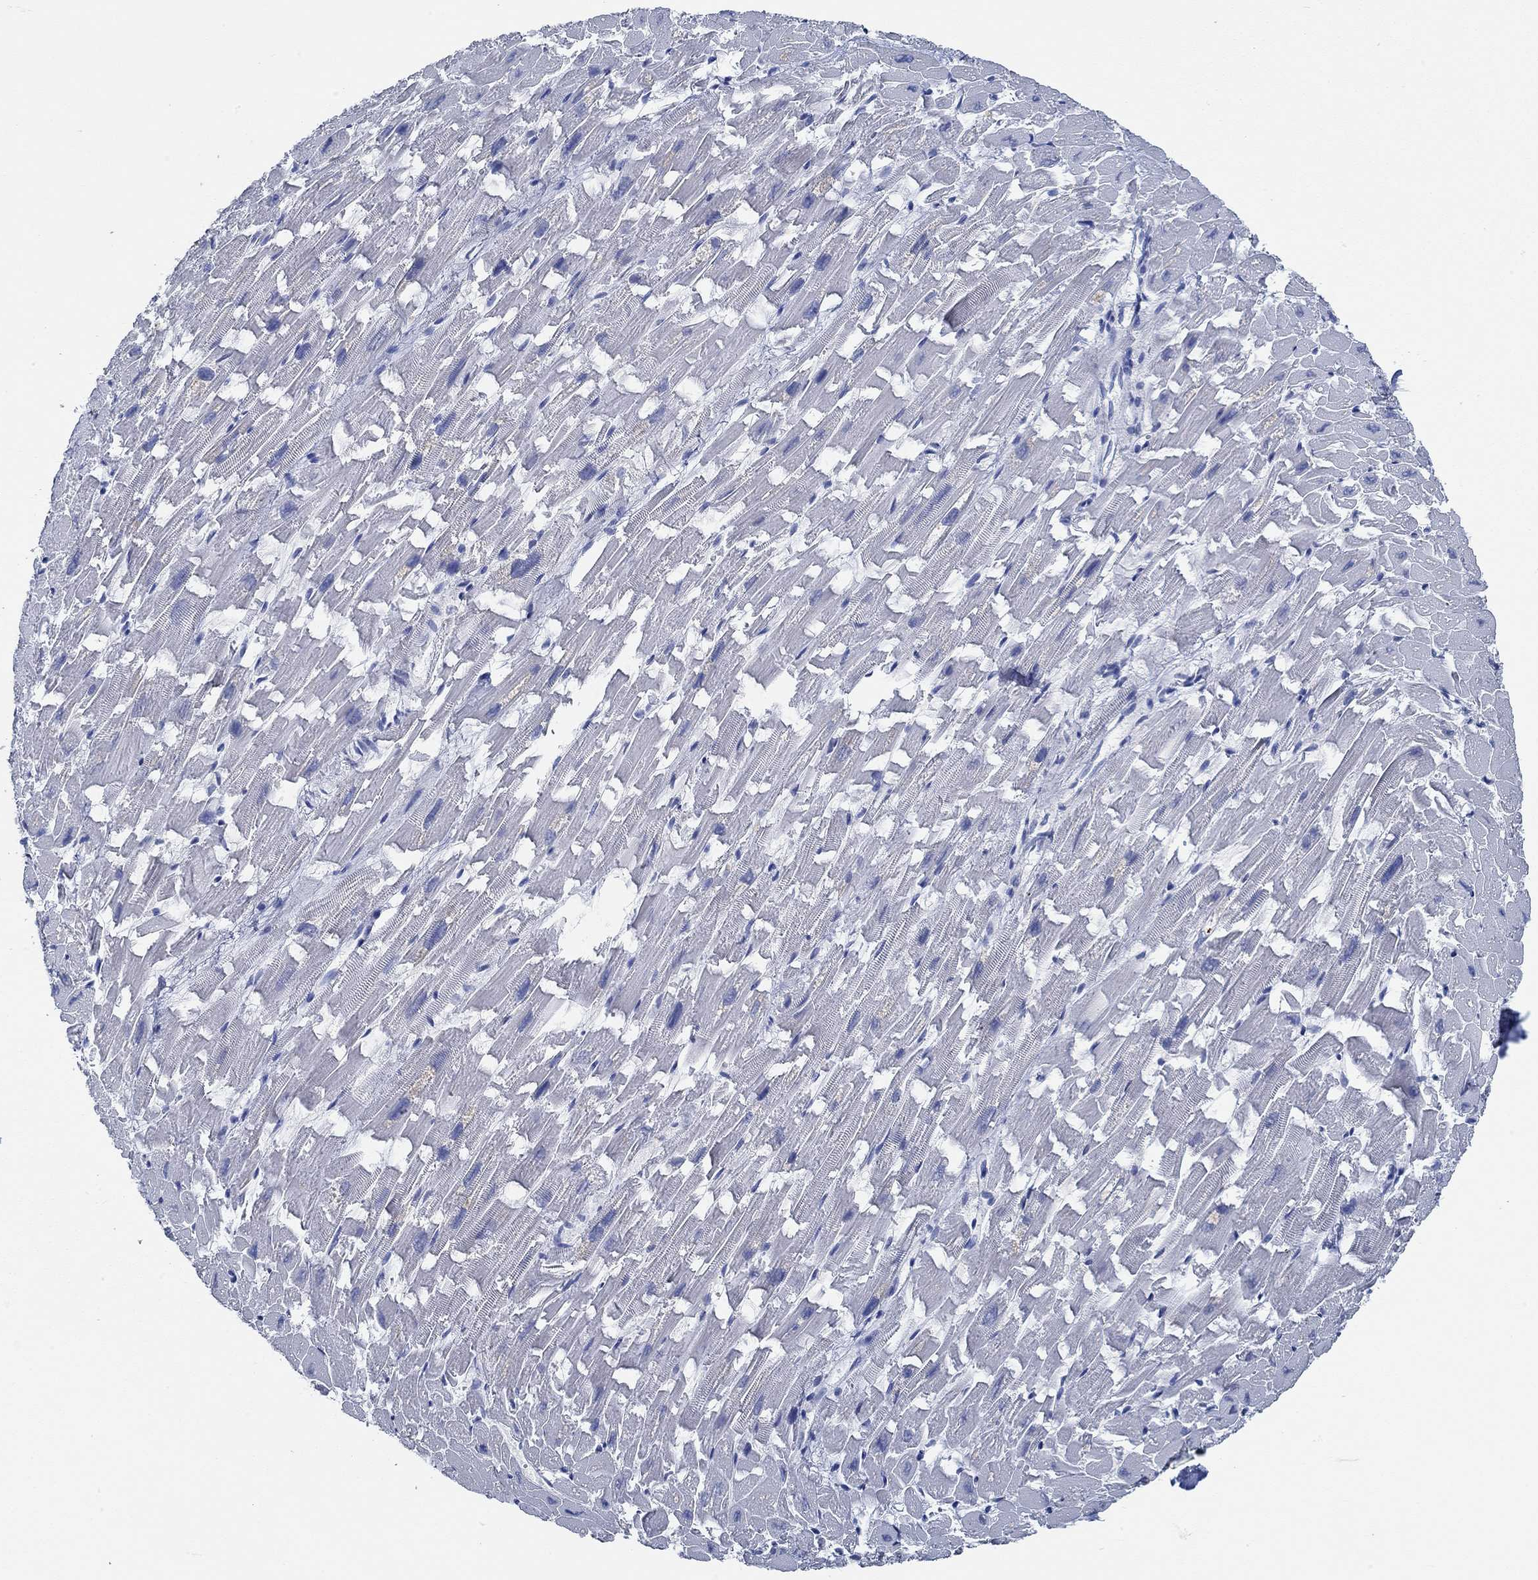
{"staining": {"intensity": "negative", "quantity": "none", "location": "none"}, "tissue": "heart muscle", "cell_type": "Cardiomyocytes", "image_type": "normal", "snomed": [{"axis": "morphology", "description": "Normal tissue, NOS"}, {"axis": "topography", "description": "Heart"}], "caption": "DAB (3,3'-diaminobenzidine) immunohistochemical staining of unremarkable human heart muscle displays no significant expression in cardiomyocytes.", "gene": "HECW2", "patient": {"sex": "female", "age": 64}}